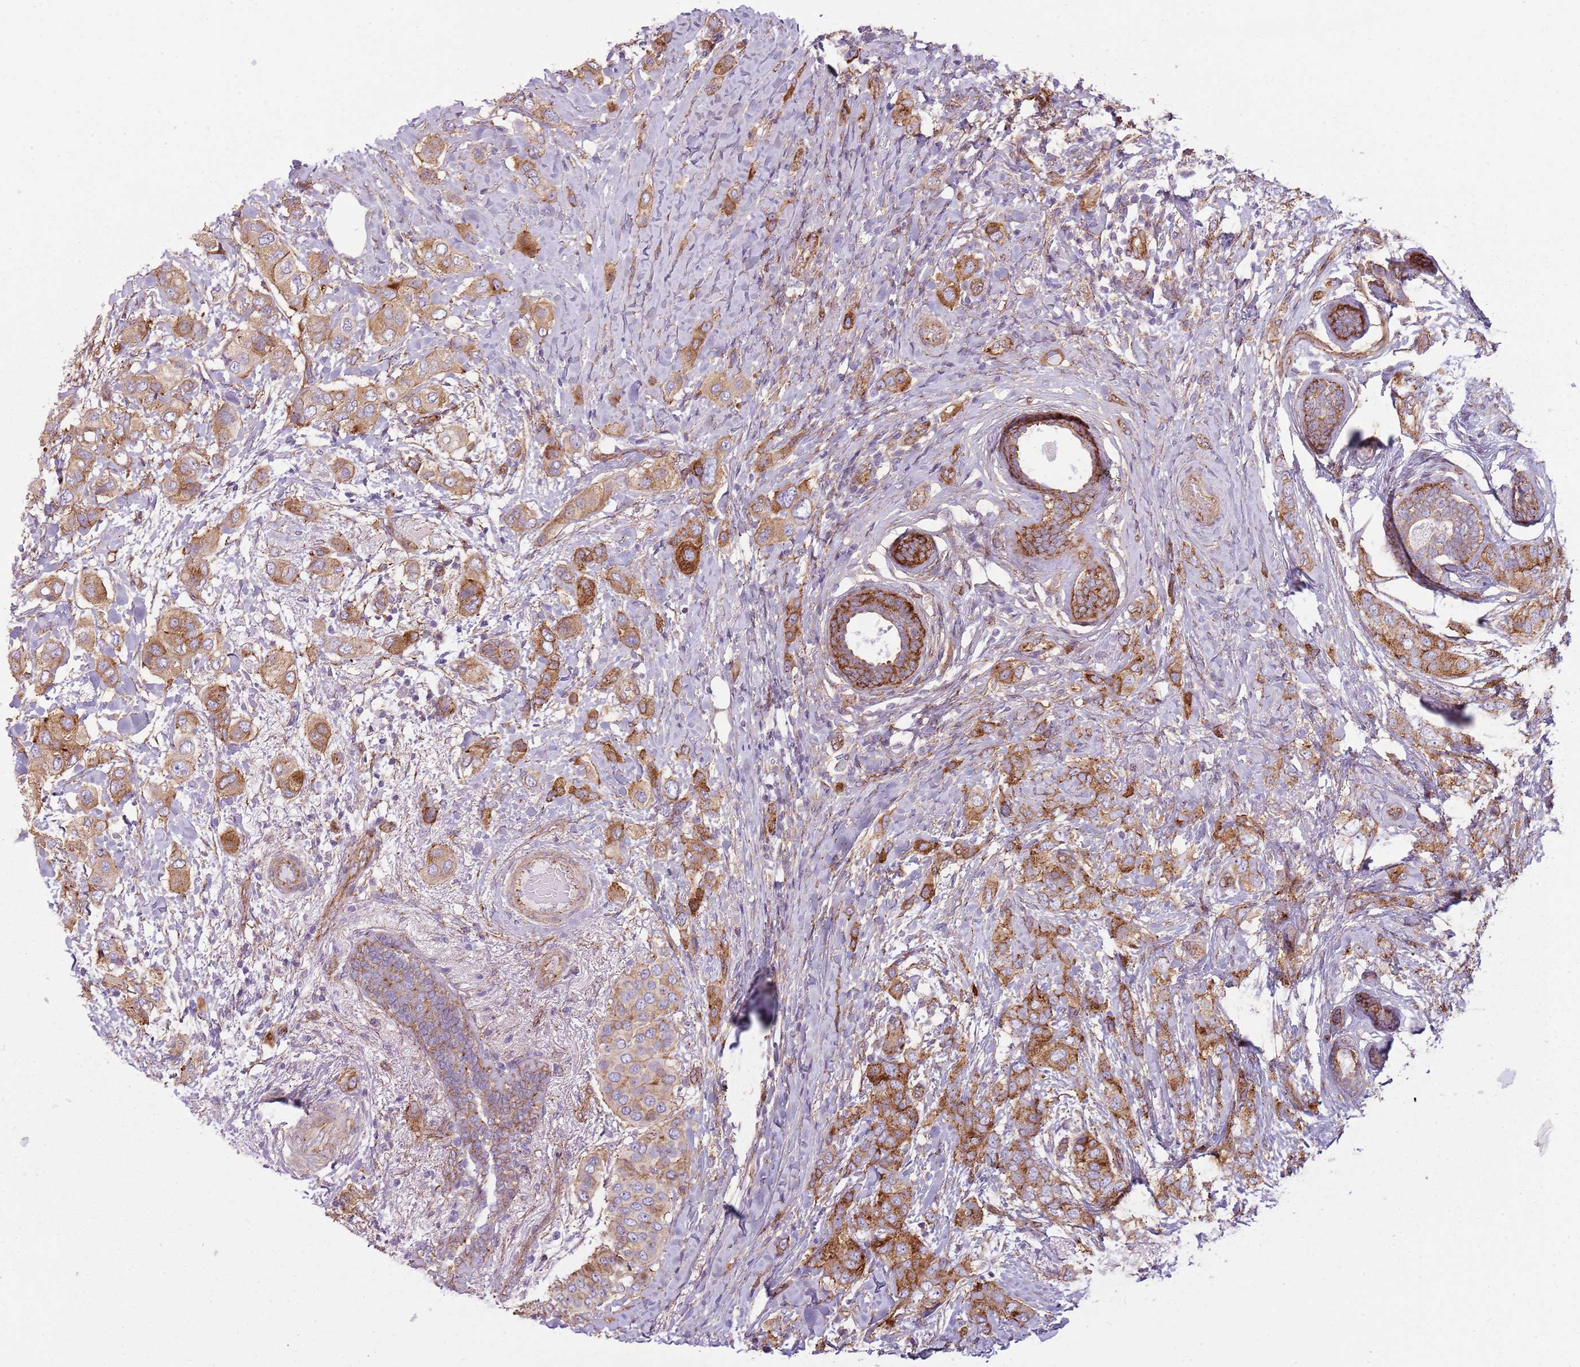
{"staining": {"intensity": "moderate", "quantity": ">75%", "location": "cytoplasmic/membranous"}, "tissue": "breast cancer", "cell_type": "Tumor cells", "image_type": "cancer", "snomed": [{"axis": "morphology", "description": "Lobular carcinoma"}, {"axis": "topography", "description": "Breast"}], "caption": "Immunohistochemical staining of human breast cancer exhibits medium levels of moderate cytoplasmic/membranous protein positivity in about >75% of tumor cells.", "gene": "SNX1", "patient": {"sex": "female", "age": 51}}